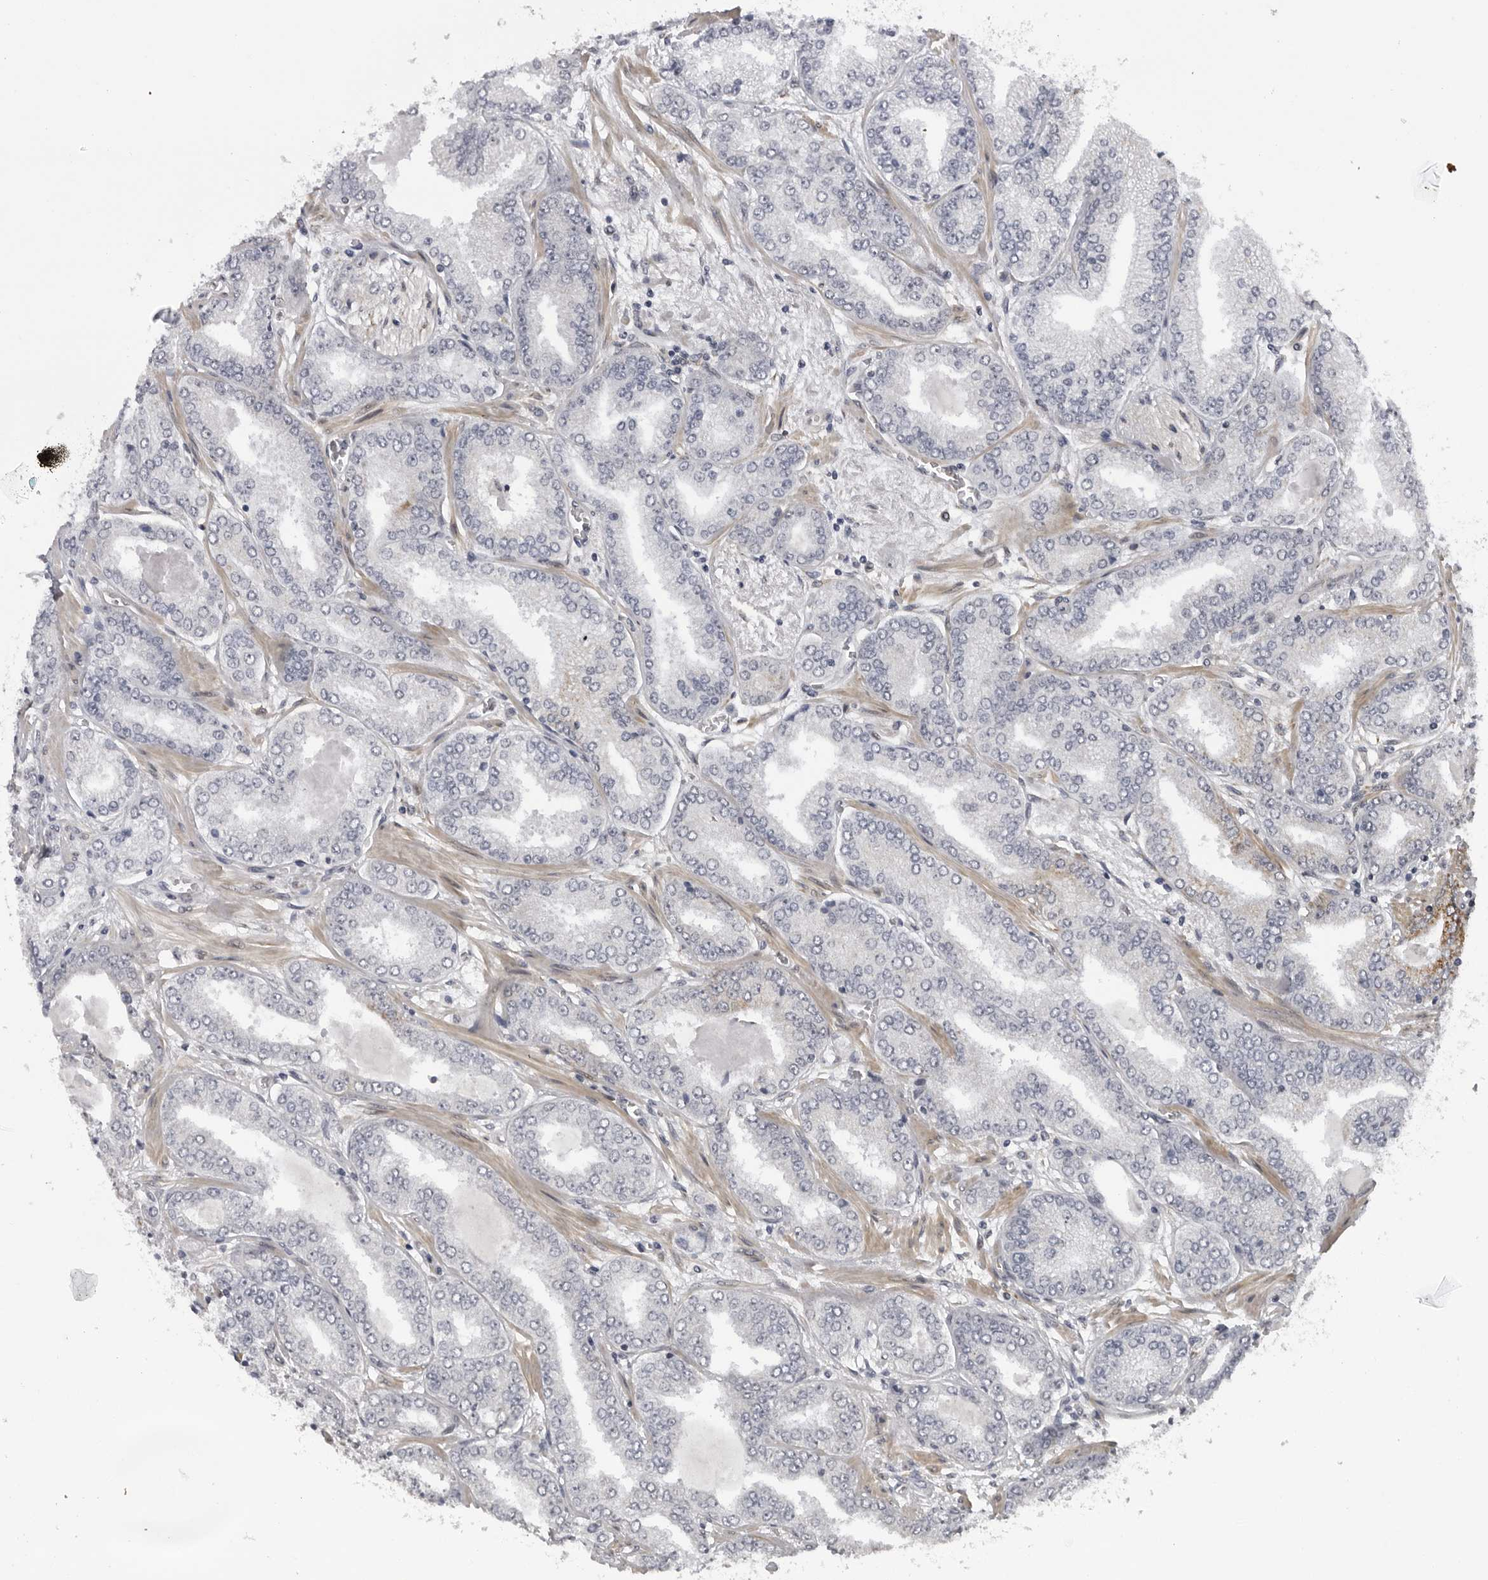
{"staining": {"intensity": "negative", "quantity": "none", "location": "none"}, "tissue": "prostate cancer", "cell_type": "Tumor cells", "image_type": "cancer", "snomed": [{"axis": "morphology", "description": "Adenocarcinoma, High grade"}, {"axis": "topography", "description": "Prostate"}], "caption": "The photomicrograph exhibits no staining of tumor cells in prostate cancer.", "gene": "DNAH14", "patient": {"sex": "male", "age": 71}}